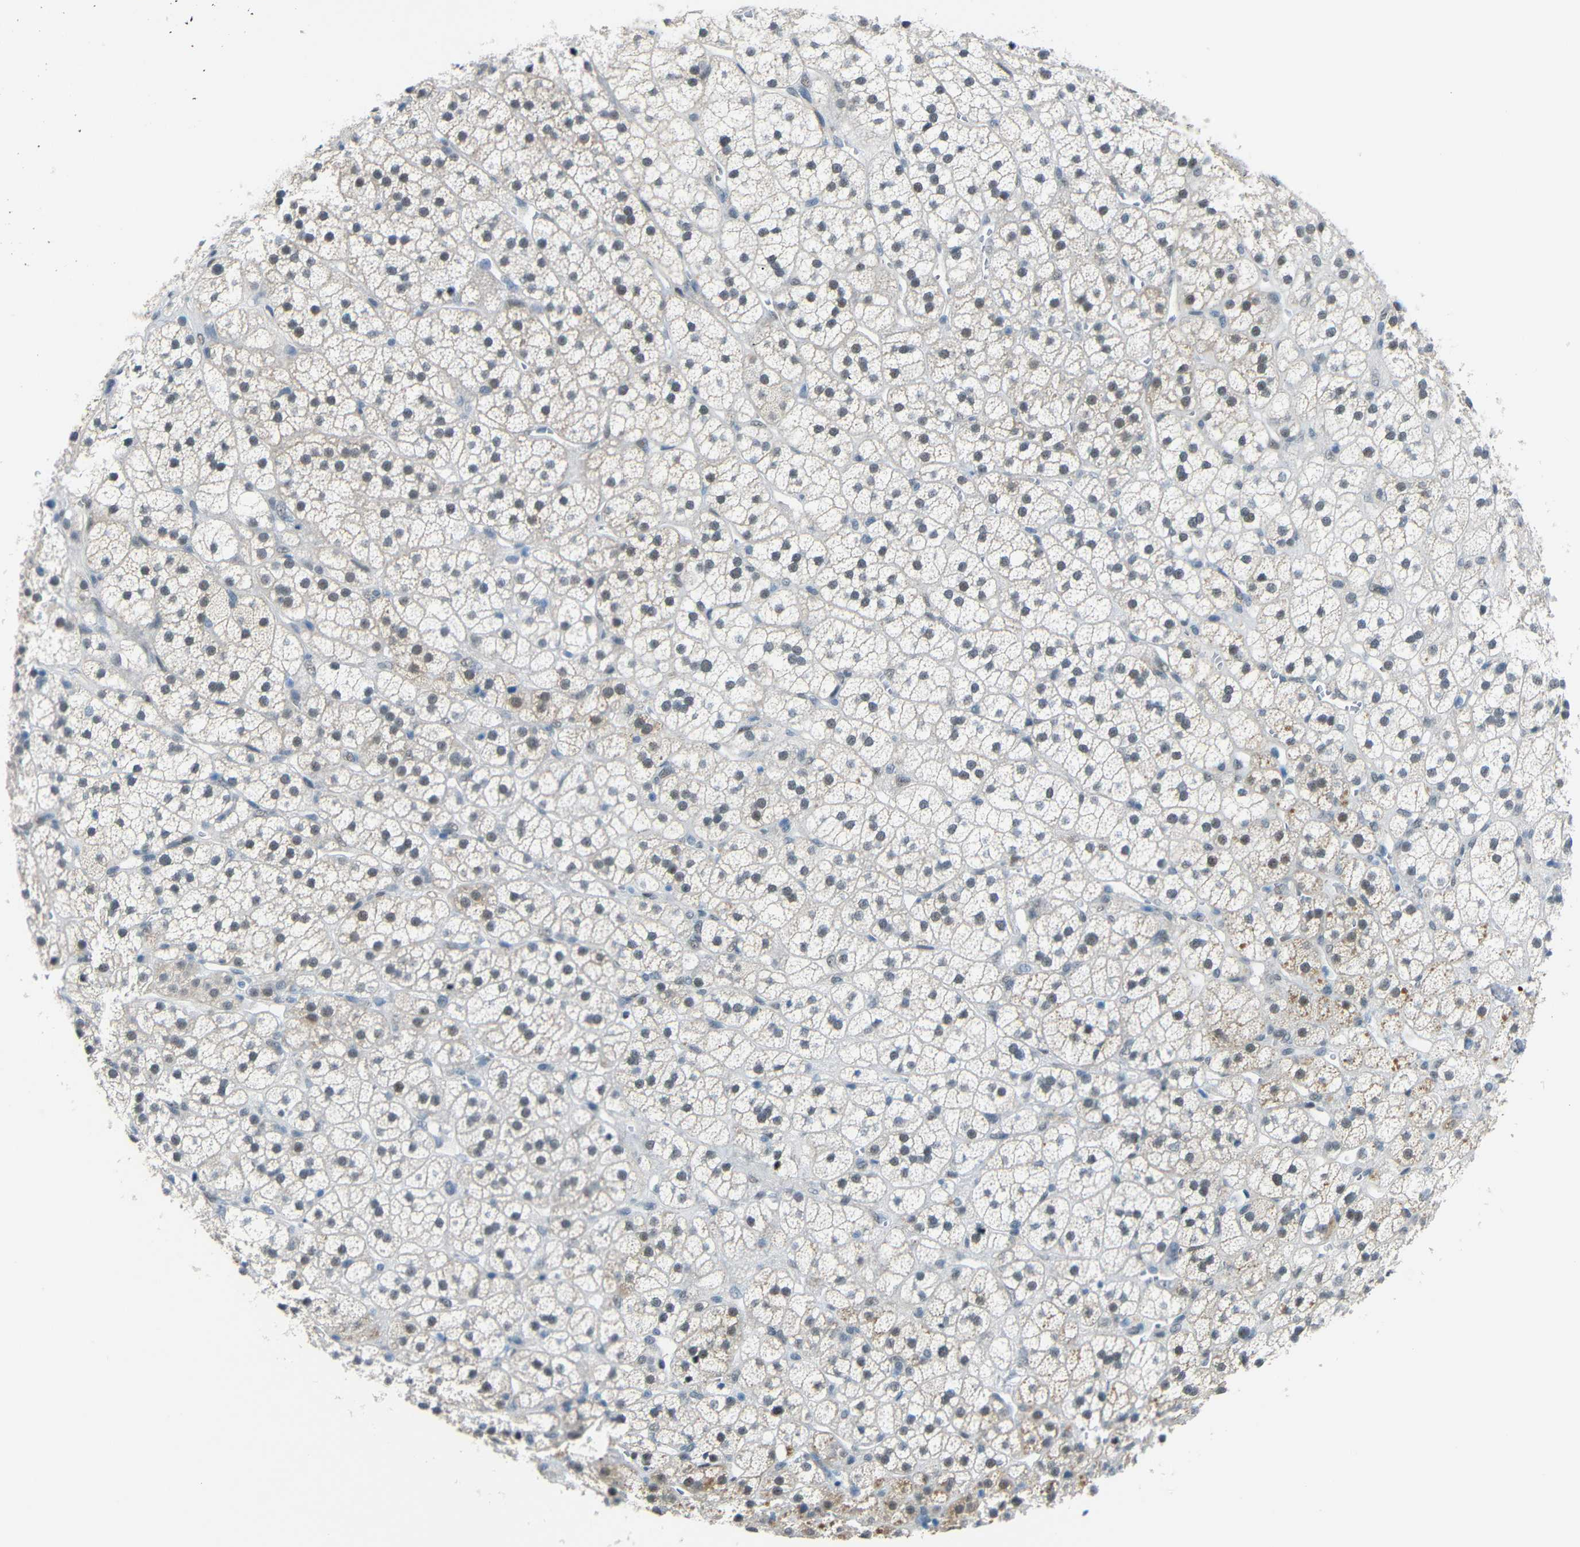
{"staining": {"intensity": "moderate", "quantity": "25%-75%", "location": "cytoplasmic/membranous,nuclear"}, "tissue": "adrenal gland", "cell_type": "Glandular cells", "image_type": "normal", "snomed": [{"axis": "morphology", "description": "Normal tissue, NOS"}, {"axis": "topography", "description": "Adrenal gland"}], "caption": "Protein expression by immunohistochemistry (IHC) demonstrates moderate cytoplasmic/membranous,nuclear expression in approximately 25%-75% of glandular cells in unremarkable adrenal gland.", "gene": "GPR158", "patient": {"sex": "male", "age": 56}}